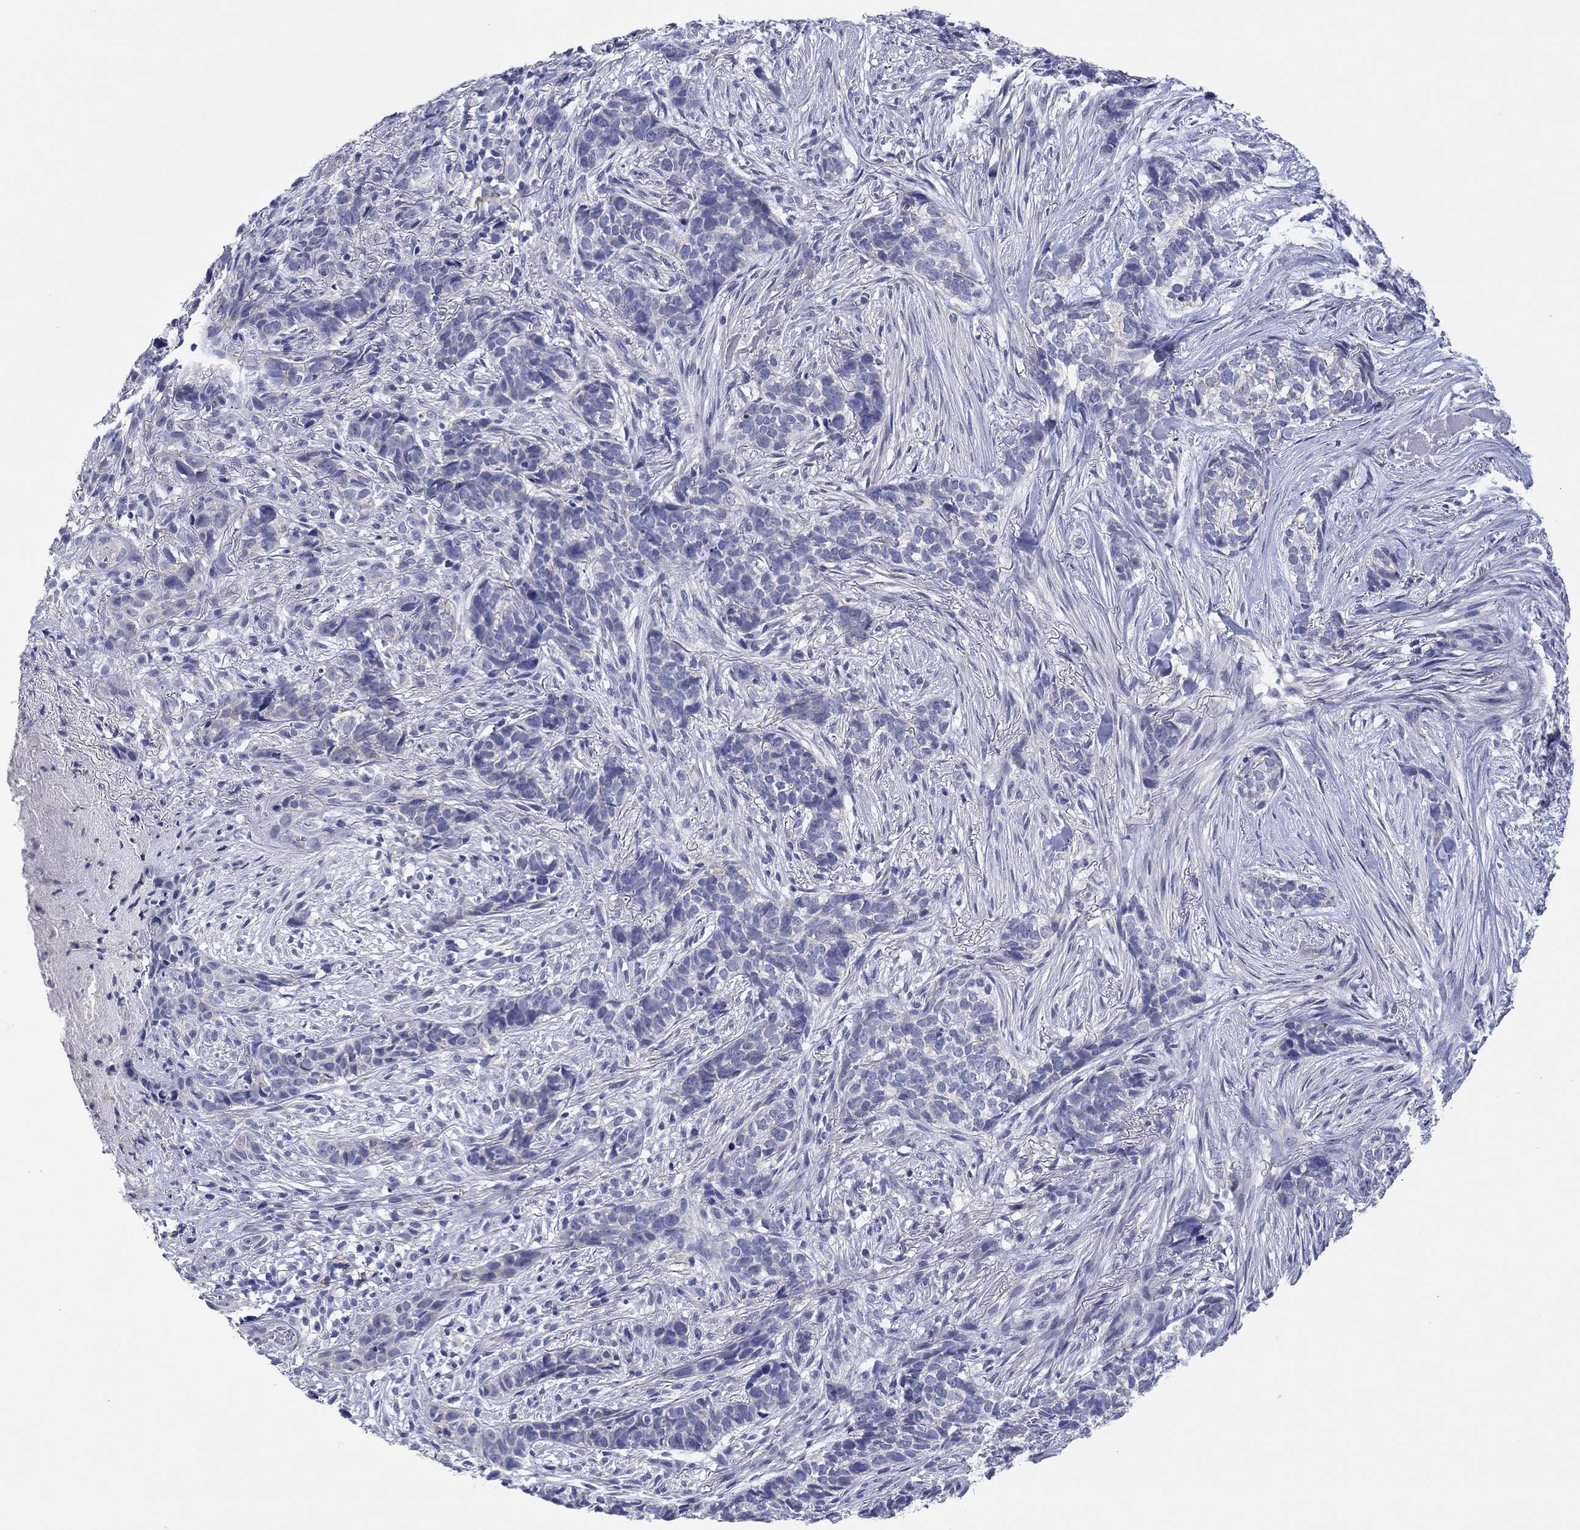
{"staining": {"intensity": "negative", "quantity": "none", "location": "none"}, "tissue": "skin cancer", "cell_type": "Tumor cells", "image_type": "cancer", "snomed": [{"axis": "morphology", "description": "Basal cell carcinoma"}, {"axis": "topography", "description": "Skin"}], "caption": "Immunohistochemistry of basal cell carcinoma (skin) shows no staining in tumor cells.", "gene": "HDC", "patient": {"sex": "female", "age": 69}}